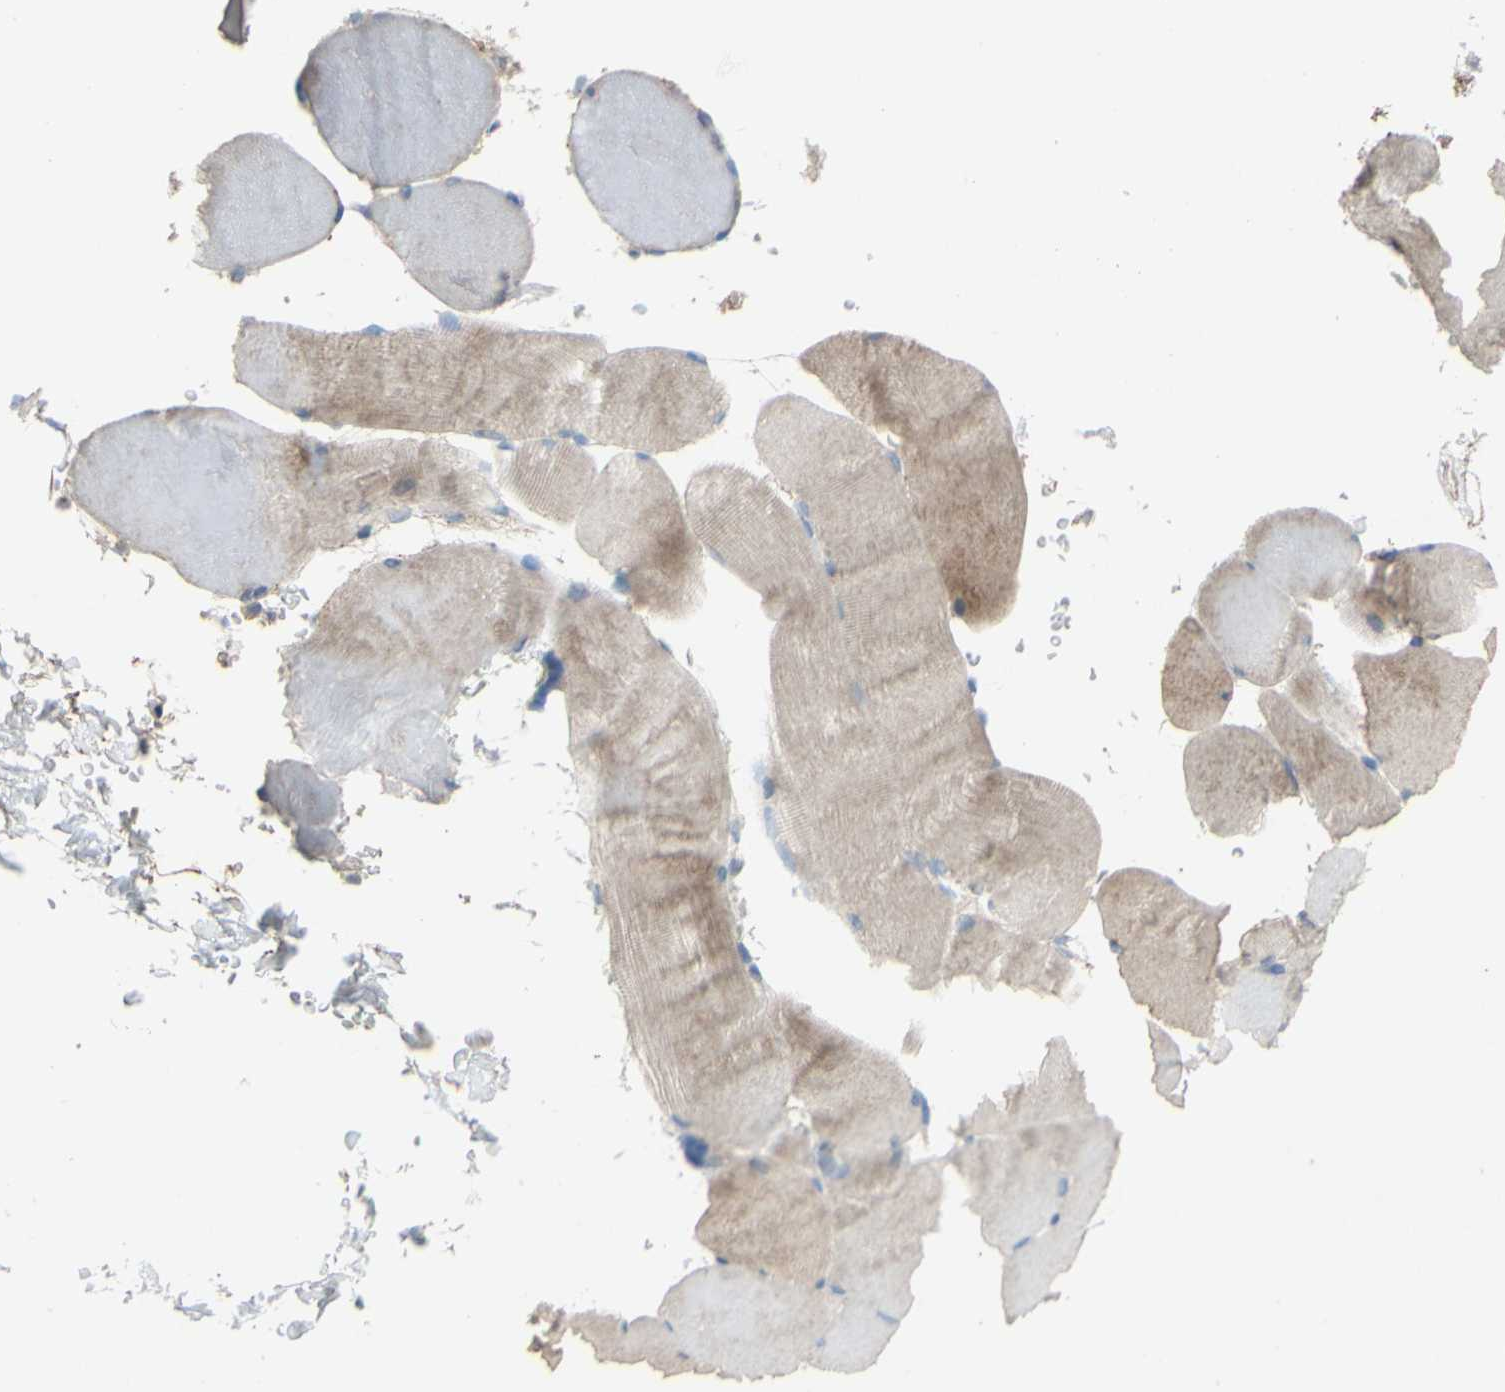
{"staining": {"intensity": "weak", "quantity": "25%-75%", "location": "cytoplasmic/membranous"}, "tissue": "skeletal muscle", "cell_type": "Myocytes", "image_type": "normal", "snomed": [{"axis": "morphology", "description": "Normal tissue, NOS"}, {"axis": "topography", "description": "Skin"}, {"axis": "topography", "description": "Skeletal muscle"}], "caption": "IHC (DAB (3,3'-diaminobenzidine)) staining of unremarkable skeletal muscle exhibits weak cytoplasmic/membranous protein expression in about 25%-75% of myocytes. The staining was performed using DAB (3,3'-diaminobenzidine), with brown indicating positive protein expression. Nuclei are stained blue with hematoxylin.", "gene": "CDCP1", "patient": {"sex": "male", "age": 83}}